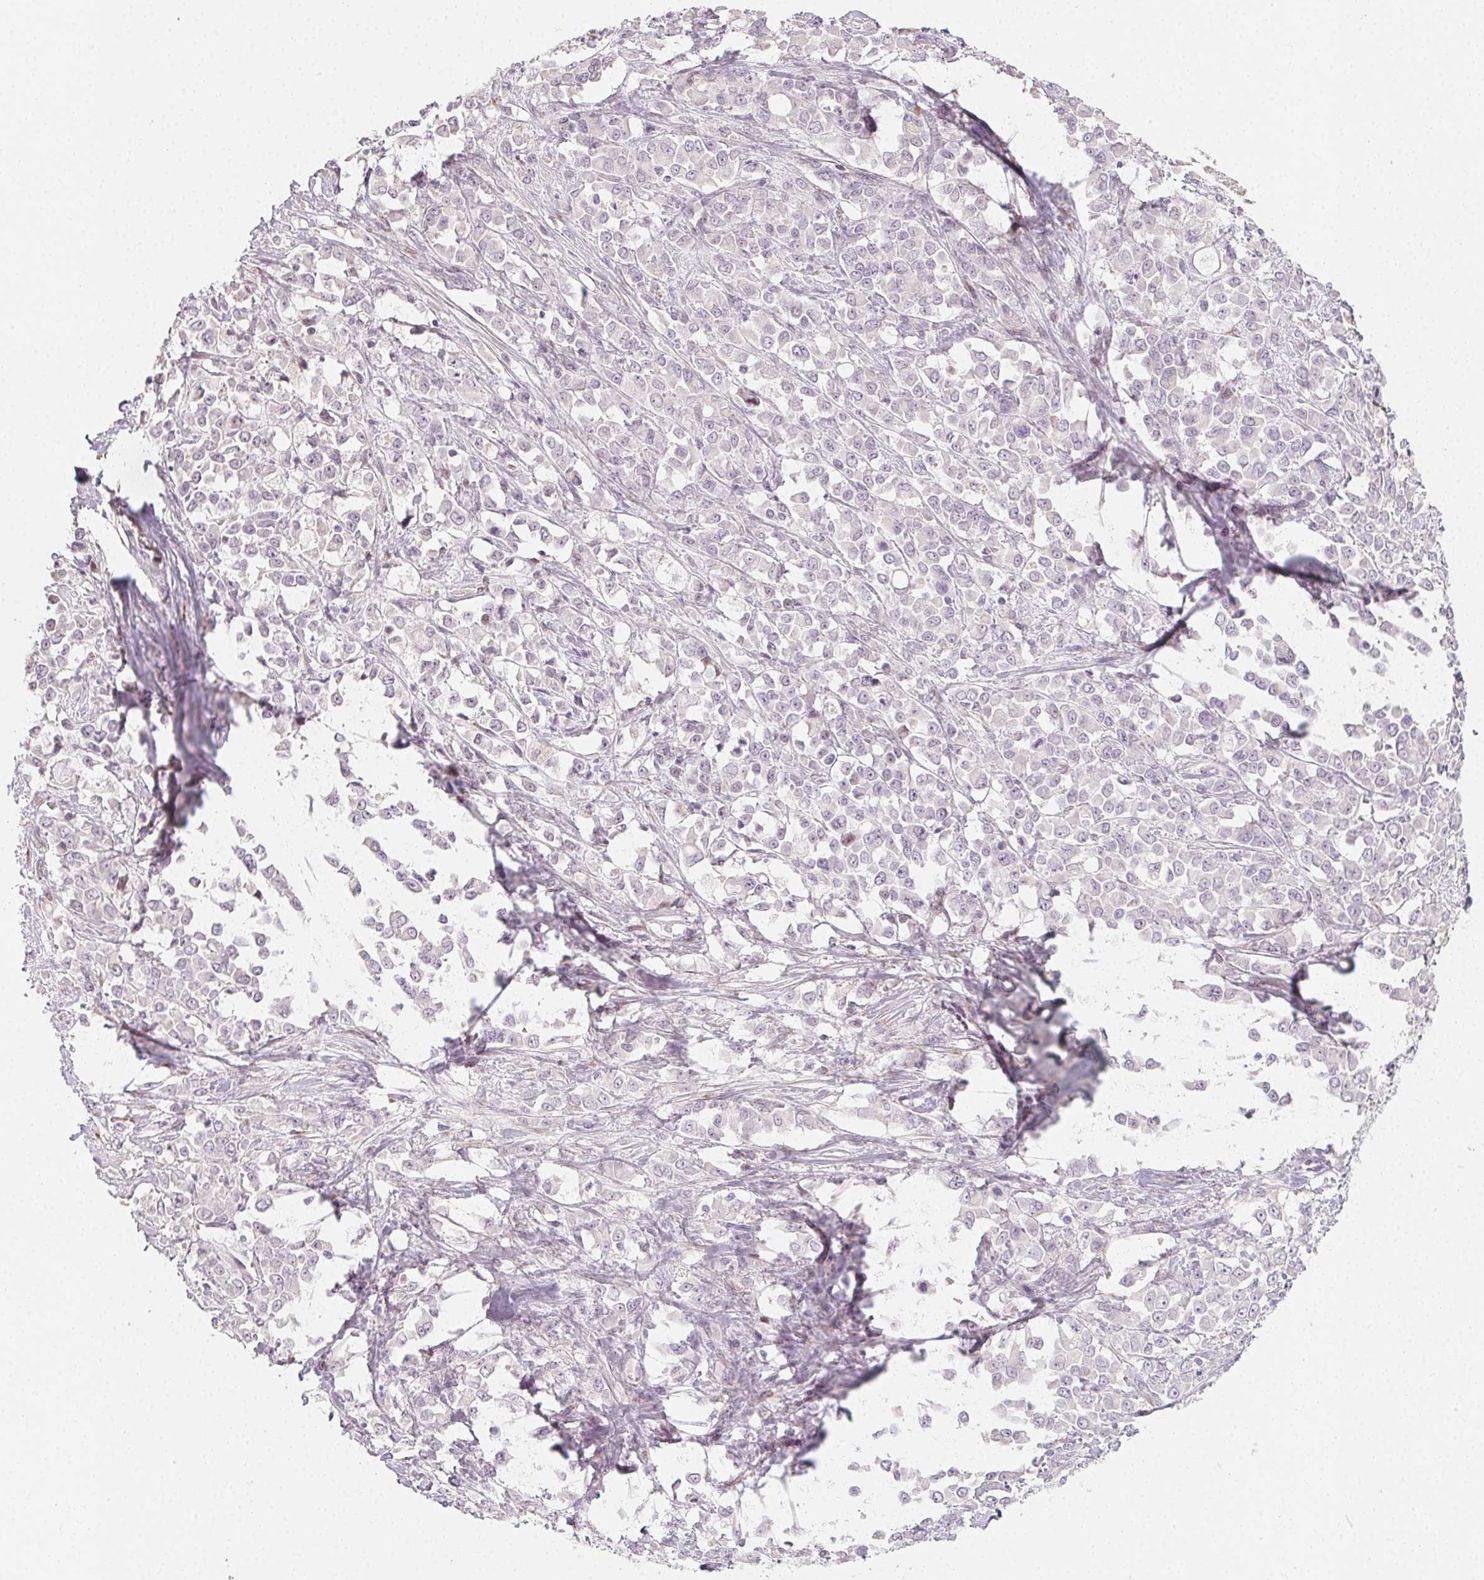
{"staining": {"intensity": "negative", "quantity": "none", "location": "none"}, "tissue": "stomach cancer", "cell_type": "Tumor cells", "image_type": "cancer", "snomed": [{"axis": "morphology", "description": "Adenocarcinoma, NOS"}, {"axis": "topography", "description": "Stomach"}], "caption": "Immunohistochemistry (IHC) of human stomach cancer exhibits no staining in tumor cells.", "gene": "CCDC96", "patient": {"sex": "female", "age": 76}}